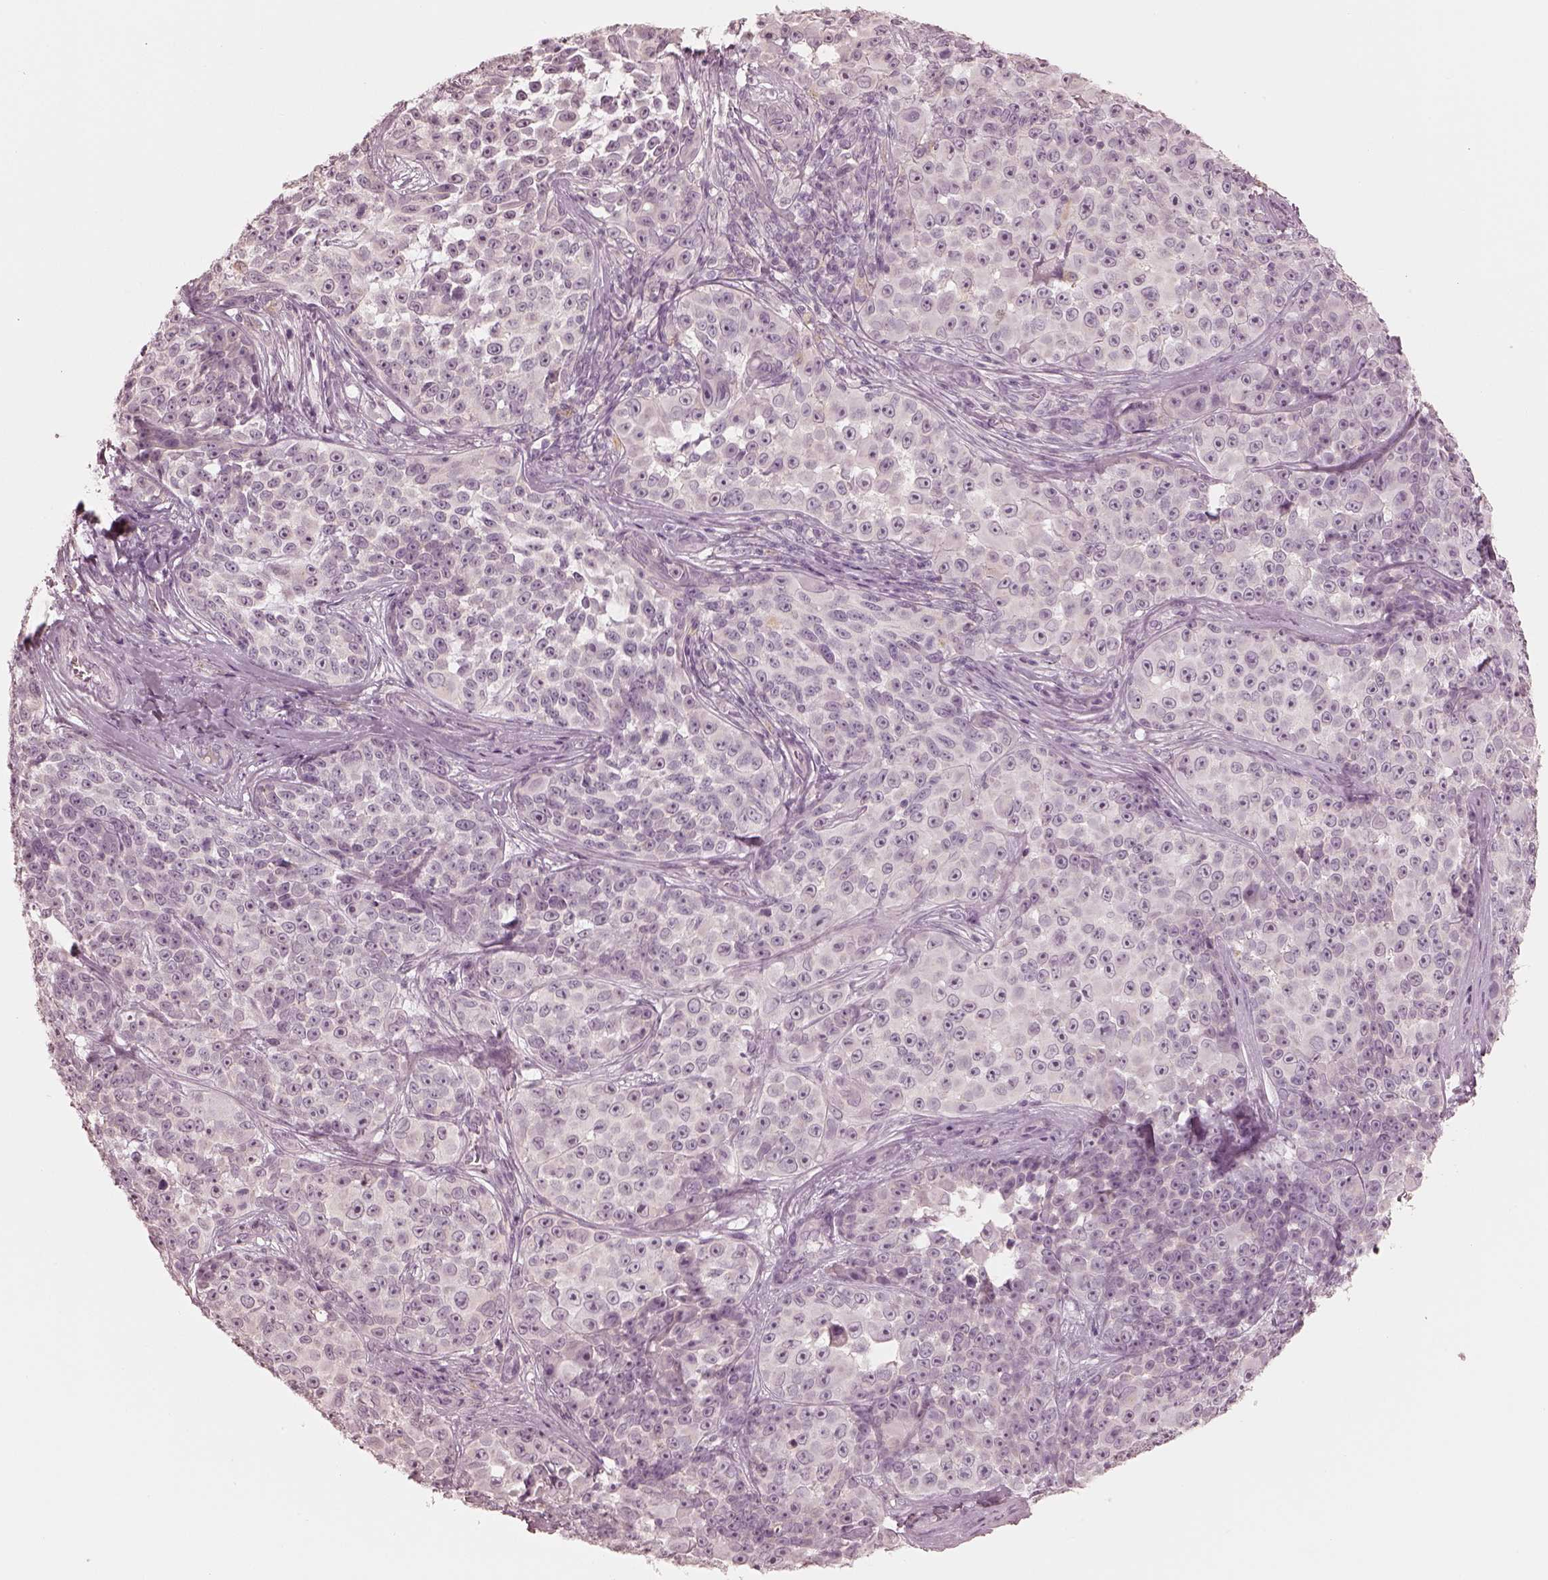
{"staining": {"intensity": "negative", "quantity": "none", "location": "none"}, "tissue": "melanoma", "cell_type": "Tumor cells", "image_type": "cancer", "snomed": [{"axis": "morphology", "description": "Malignant melanoma, NOS"}, {"axis": "topography", "description": "Skin"}], "caption": "Melanoma stained for a protein using IHC demonstrates no expression tumor cells.", "gene": "CALR3", "patient": {"sex": "female", "age": 88}}